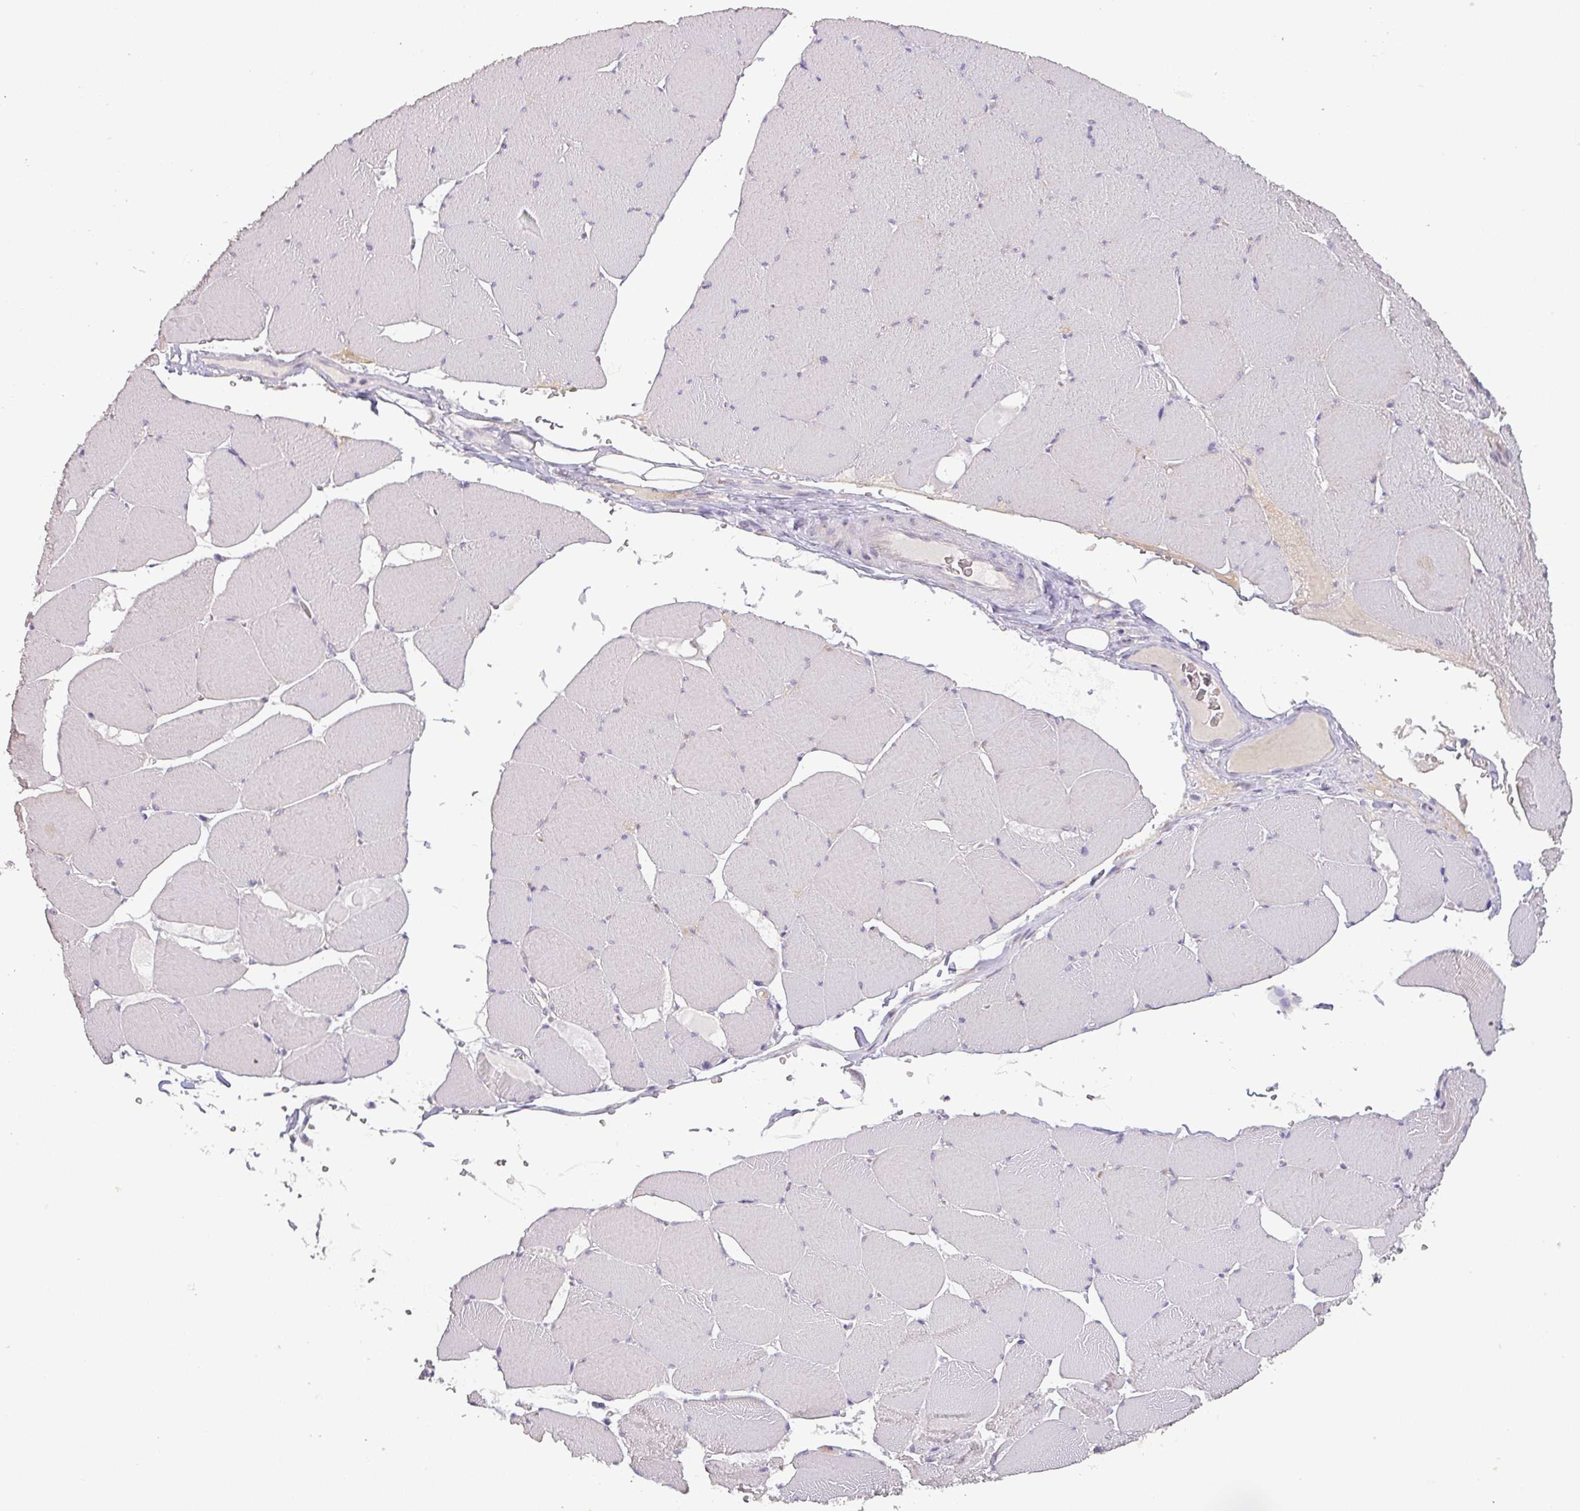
{"staining": {"intensity": "negative", "quantity": "none", "location": "none"}, "tissue": "skeletal muscle", "cell_type": "Myocytes", "image_type": "normal", "snomed": [{"axis": "morphology", "description": "Normal tissue, NOS"}, {"axis": "topography", "description": "Skeletal muscle"}, {"axis": "topography", "description": "Head-Neck"}], "caption": "High power microscopy image of an immunohistochemistry (IHC) histopathology image of normal skeletal muscle, revealing no significant staining in myocytes.", "gene": "DRD5", "patient": {"sex": "male", "age": 66}}